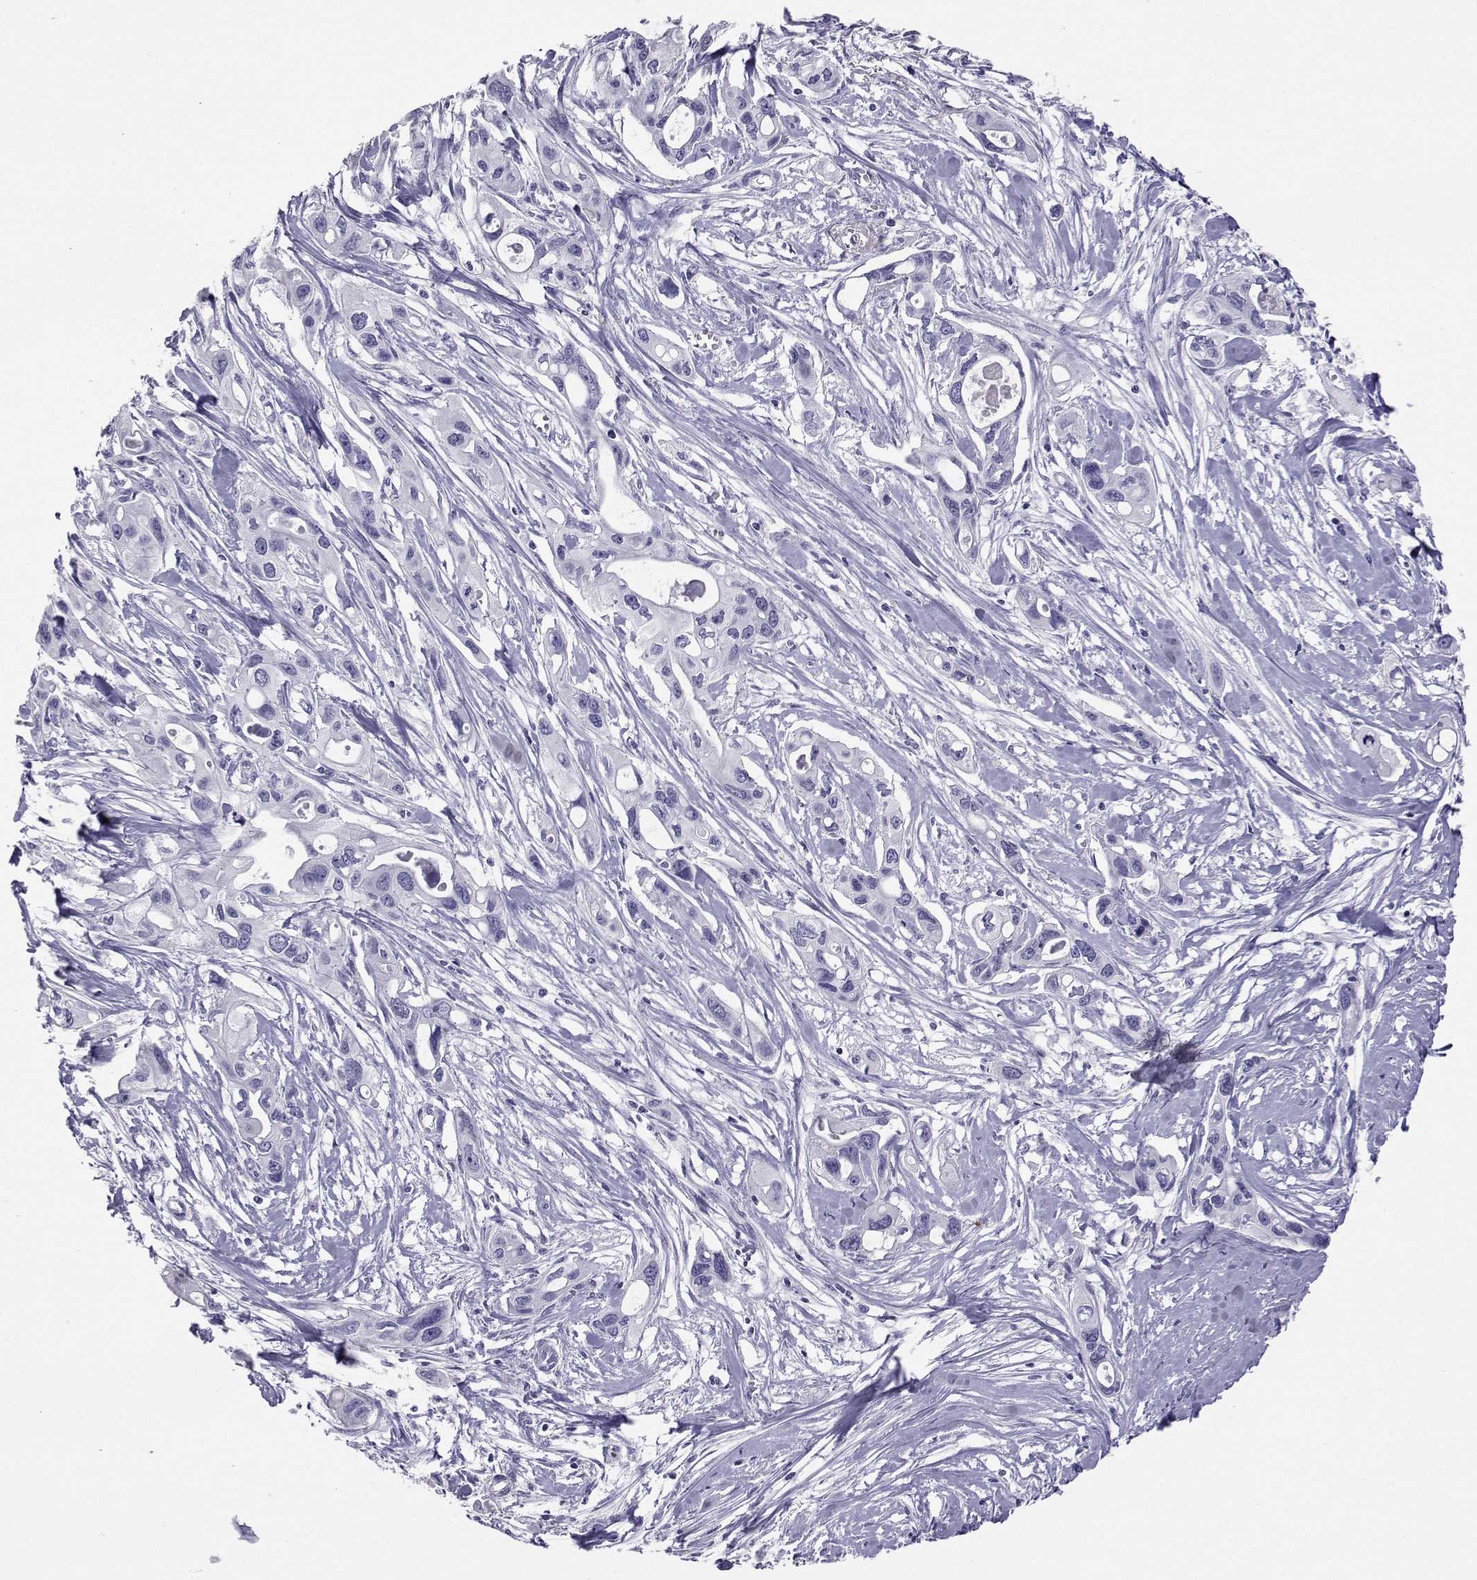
{"staining": {"intensity": "negative", "quantity": "none", "location": "none"}, "tissue": "pancreatic cancer", "cell_type": "Tumor cells", "image_type": "cancer", "snomed": [{"axis": "morphology", "description": "Adenocarcinoma, NOS"}, {"axis": "topography", "description": "Pancreas"}], "caption": "A micrograph of human adenocarcinoma (pancreatic) is negative for staining in tumor cells. (DAB (3,3'-diaminobenzidine) immunohistochemistry (IHC), high magnification).", "gene": "PLIN4", "patient": {"sex": "male", "age": 60}}